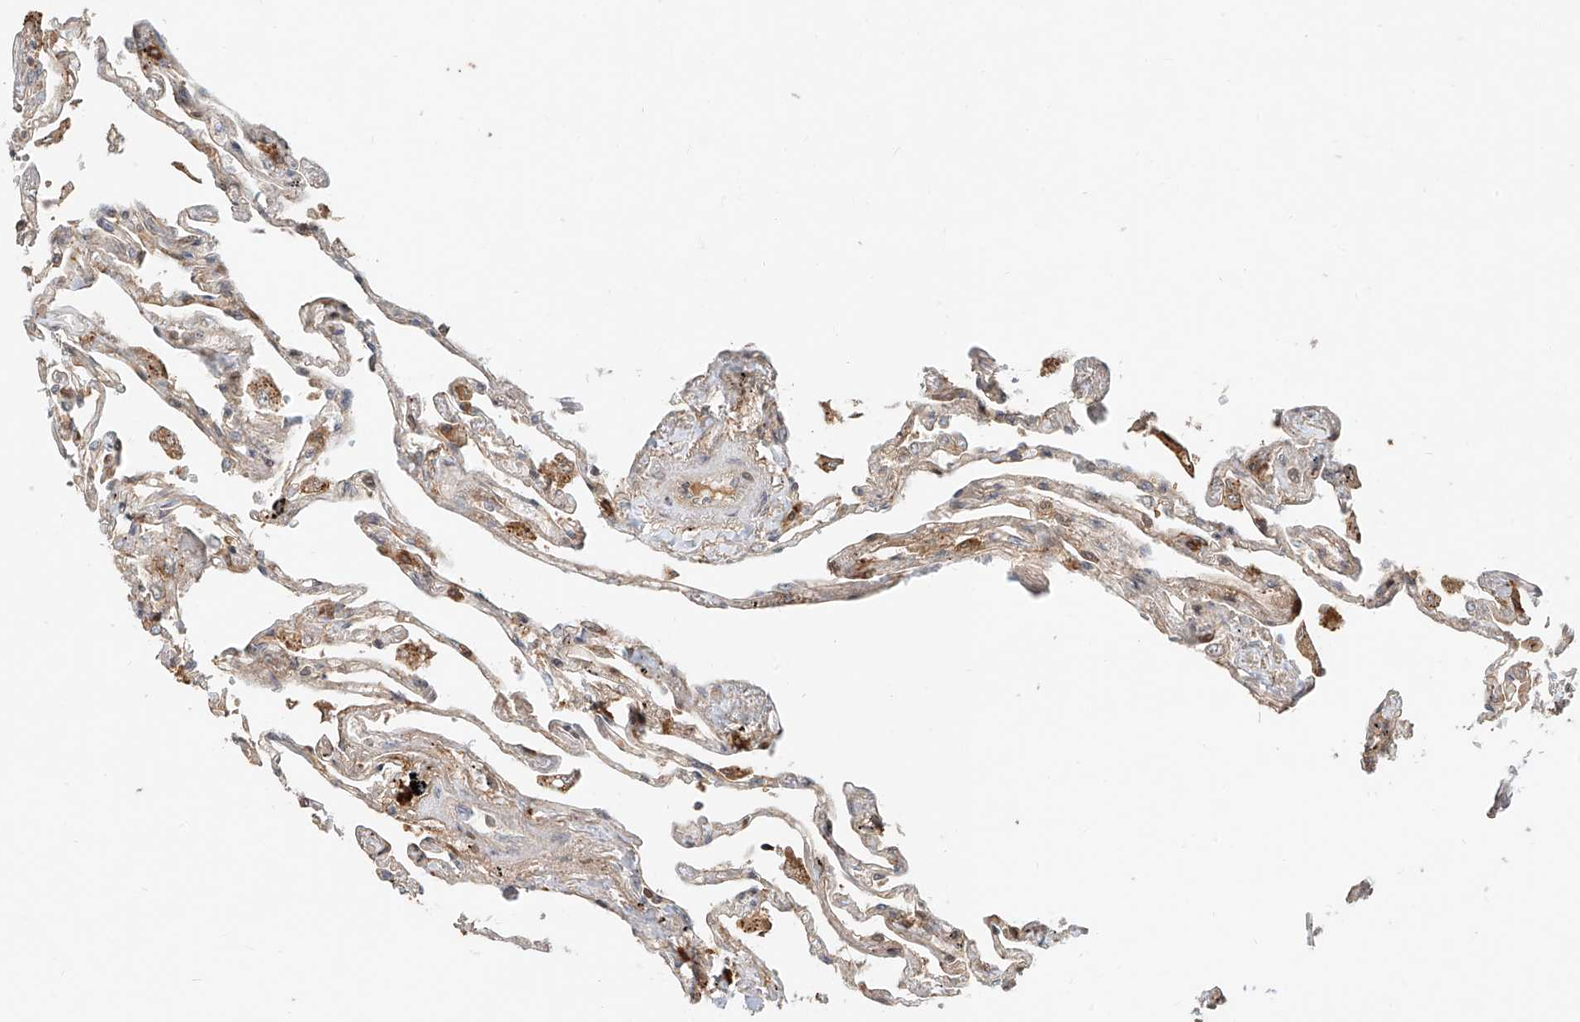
{"staining": {"intensity": "moderate", "quantity": "<25%", "location": "cytoplasmic/membranous"}, "tissue": "lung", "cell_type": "Alveolar cells", "image_type": "normal", "snomed": [{"axis": "morphology", "description": "Normal tissue, NOS"}, {"axis": "topography", "description": "Lung"}], "caption": "Benign lung was stained to show a protein in brown. There is low levels of moderate cytoplasmic/membranous expression in approximately <25% of alveolar cells. (Brightfield microscopy of DAB IHC at high magnification).", "gene": "CEP162", "patient": {"sex": "female", "age": 67}}